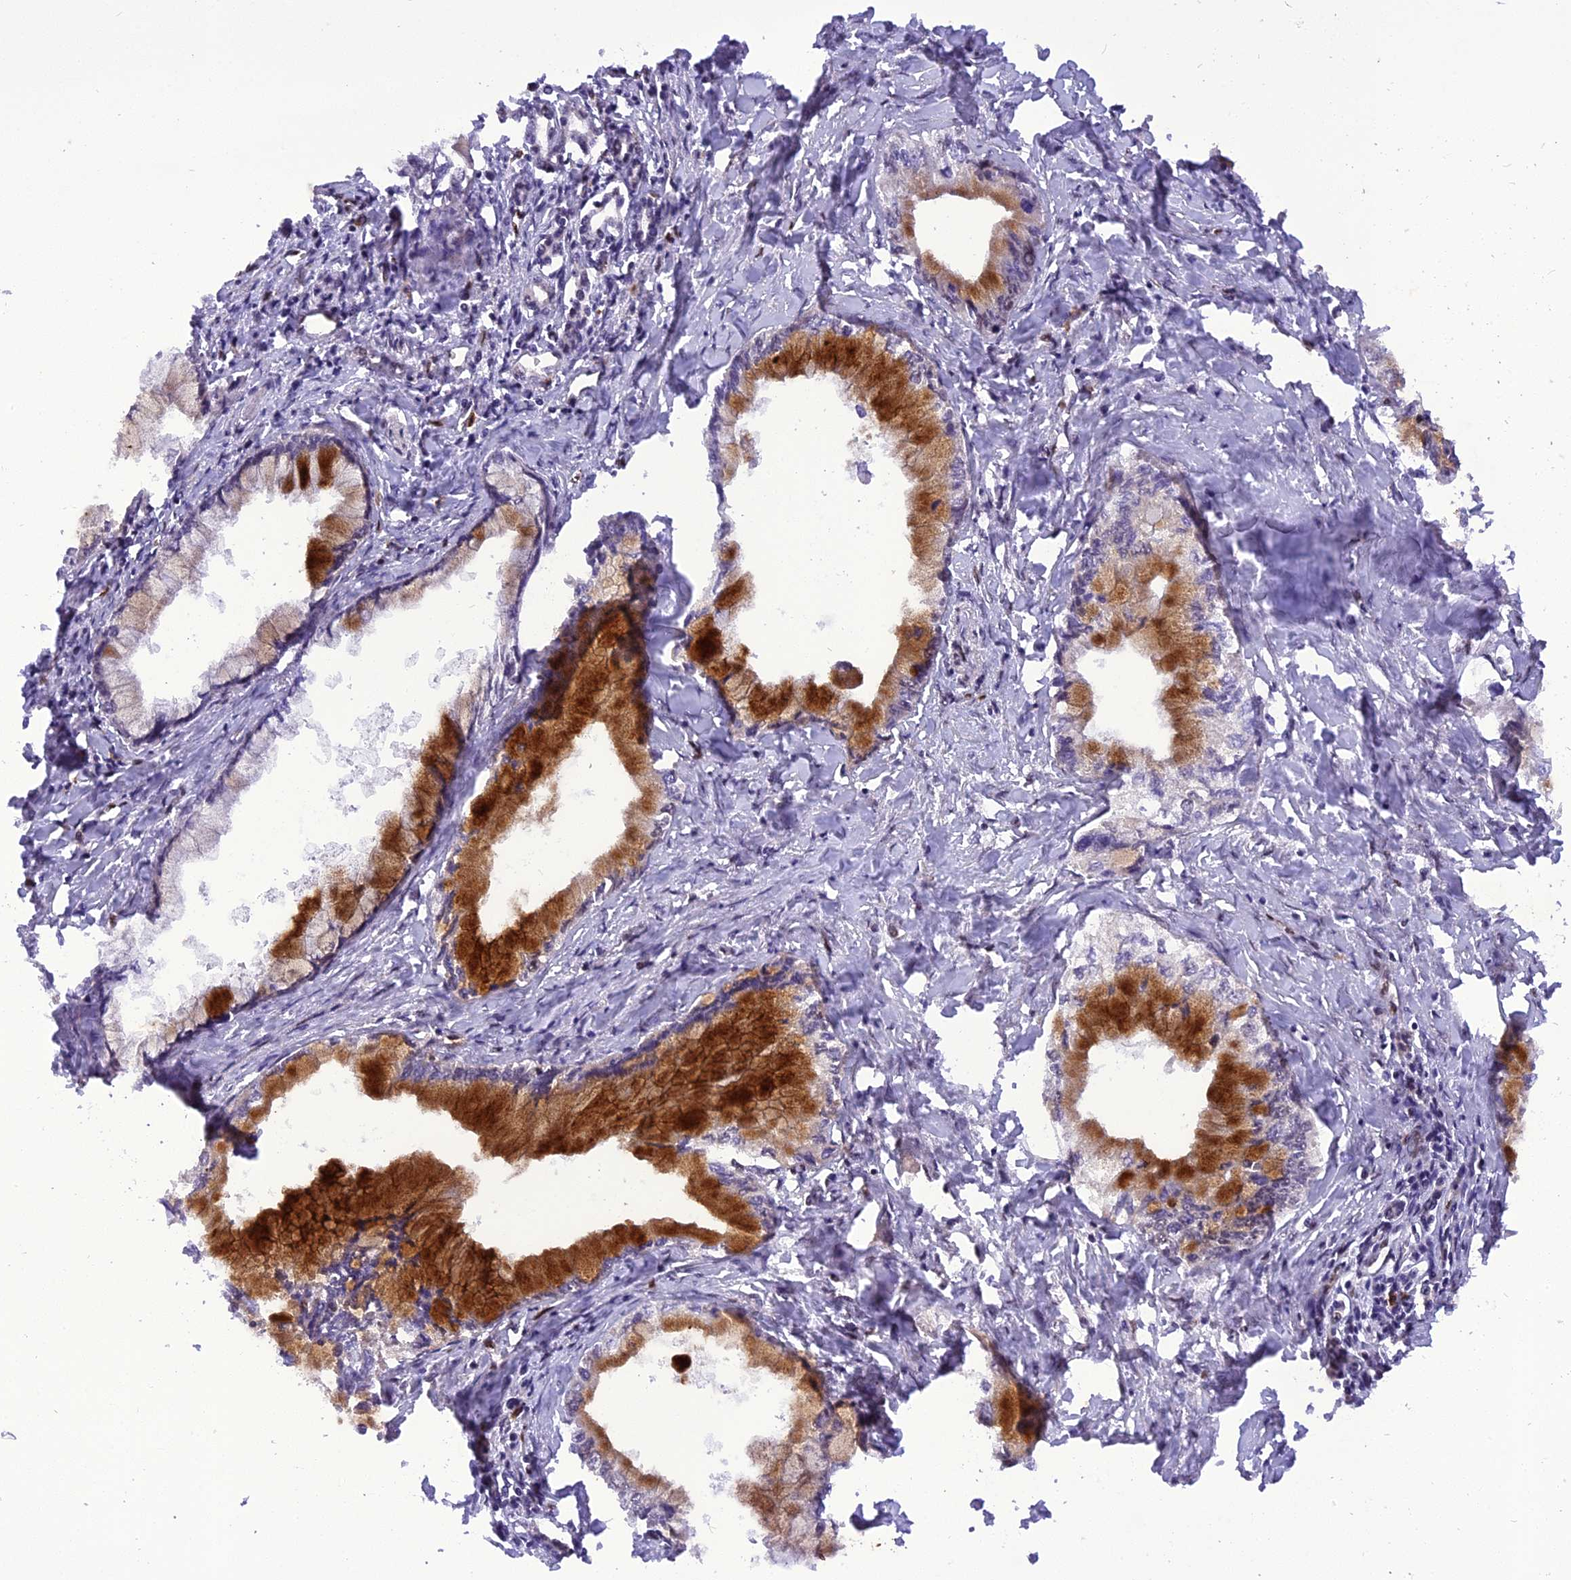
{"staining": {"intensity": "strong", "quantity": "25%-75%", "location": "cytoplasmic/membranous"}, "tissue": "pancreatic cancer", "cell_type": "Tumor cells", "image_type": "cancer", "snomed": [{"axis": "morphology", "description": "Adenocarcinoma, NOS"}, {"axis": "topography", "description": "Pancreas"}], "caption": "The image reveals a brown stain indicating the presence of a protein in the cytoplasmic/membranous of tumor cells in pancreatic cancer (adenocarcinoma). Nuclei are stained in blue.", "gene": "MICALL1", "patient": {"sex": "male", "age": 48}}